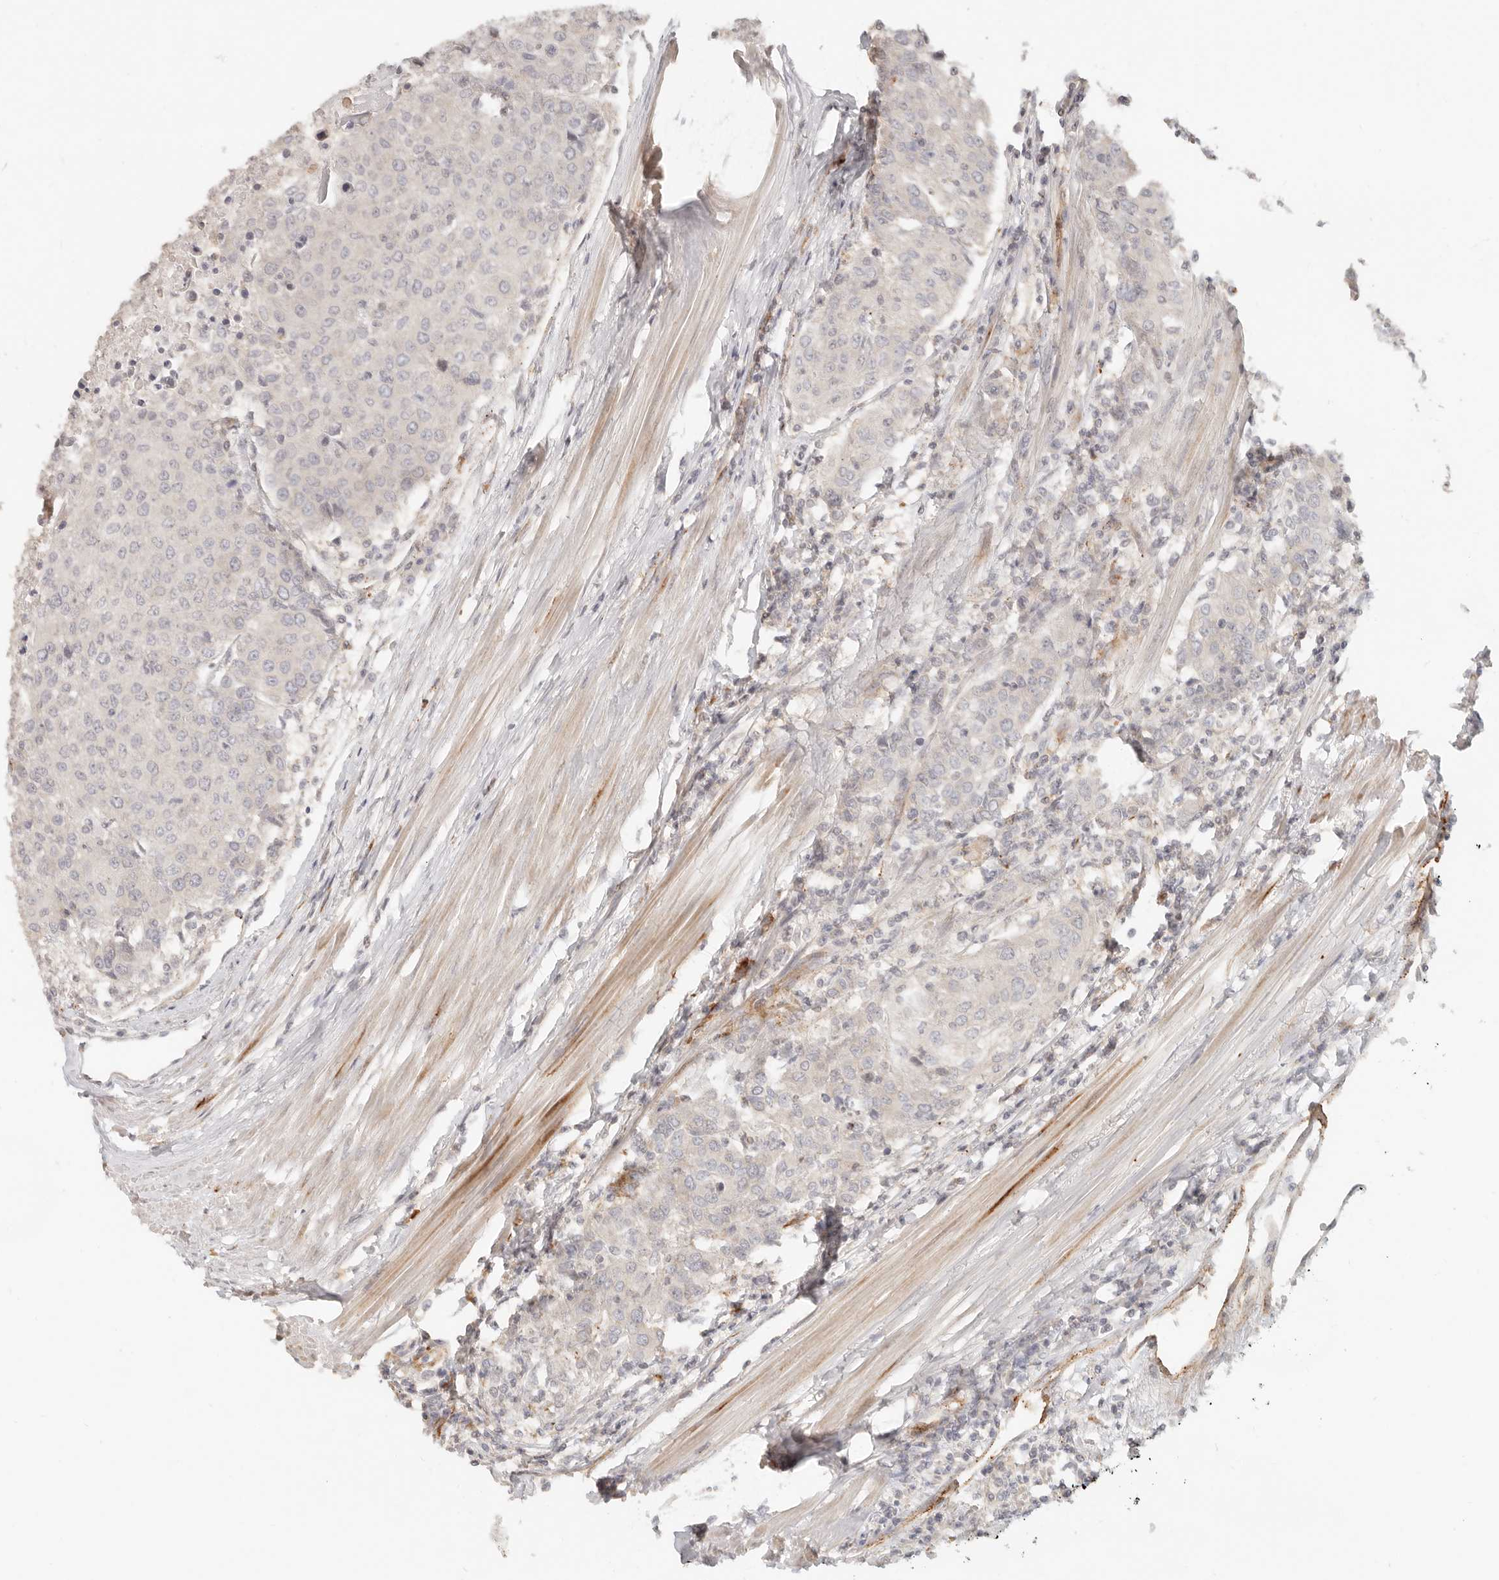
{"staining": {"intensity": "negative", "quantity": "none", "location": "none"}, "tissue": "urothelial cancer", "cell_type": "Tumor cells", "image_type": "cancer", "snomed": [{"axis": "morphology", "description": "Urothelial carcinoma, High grade"}, {"axis": "topography", "description": "Urinary bladder"}], "caption": "Immunohistochemical staining of human urothelial carcinoma (high-grade) displays no significant expression in tumor cells.", "gene": "SASS6", "patient": {"sex": "female", "age": 85}}